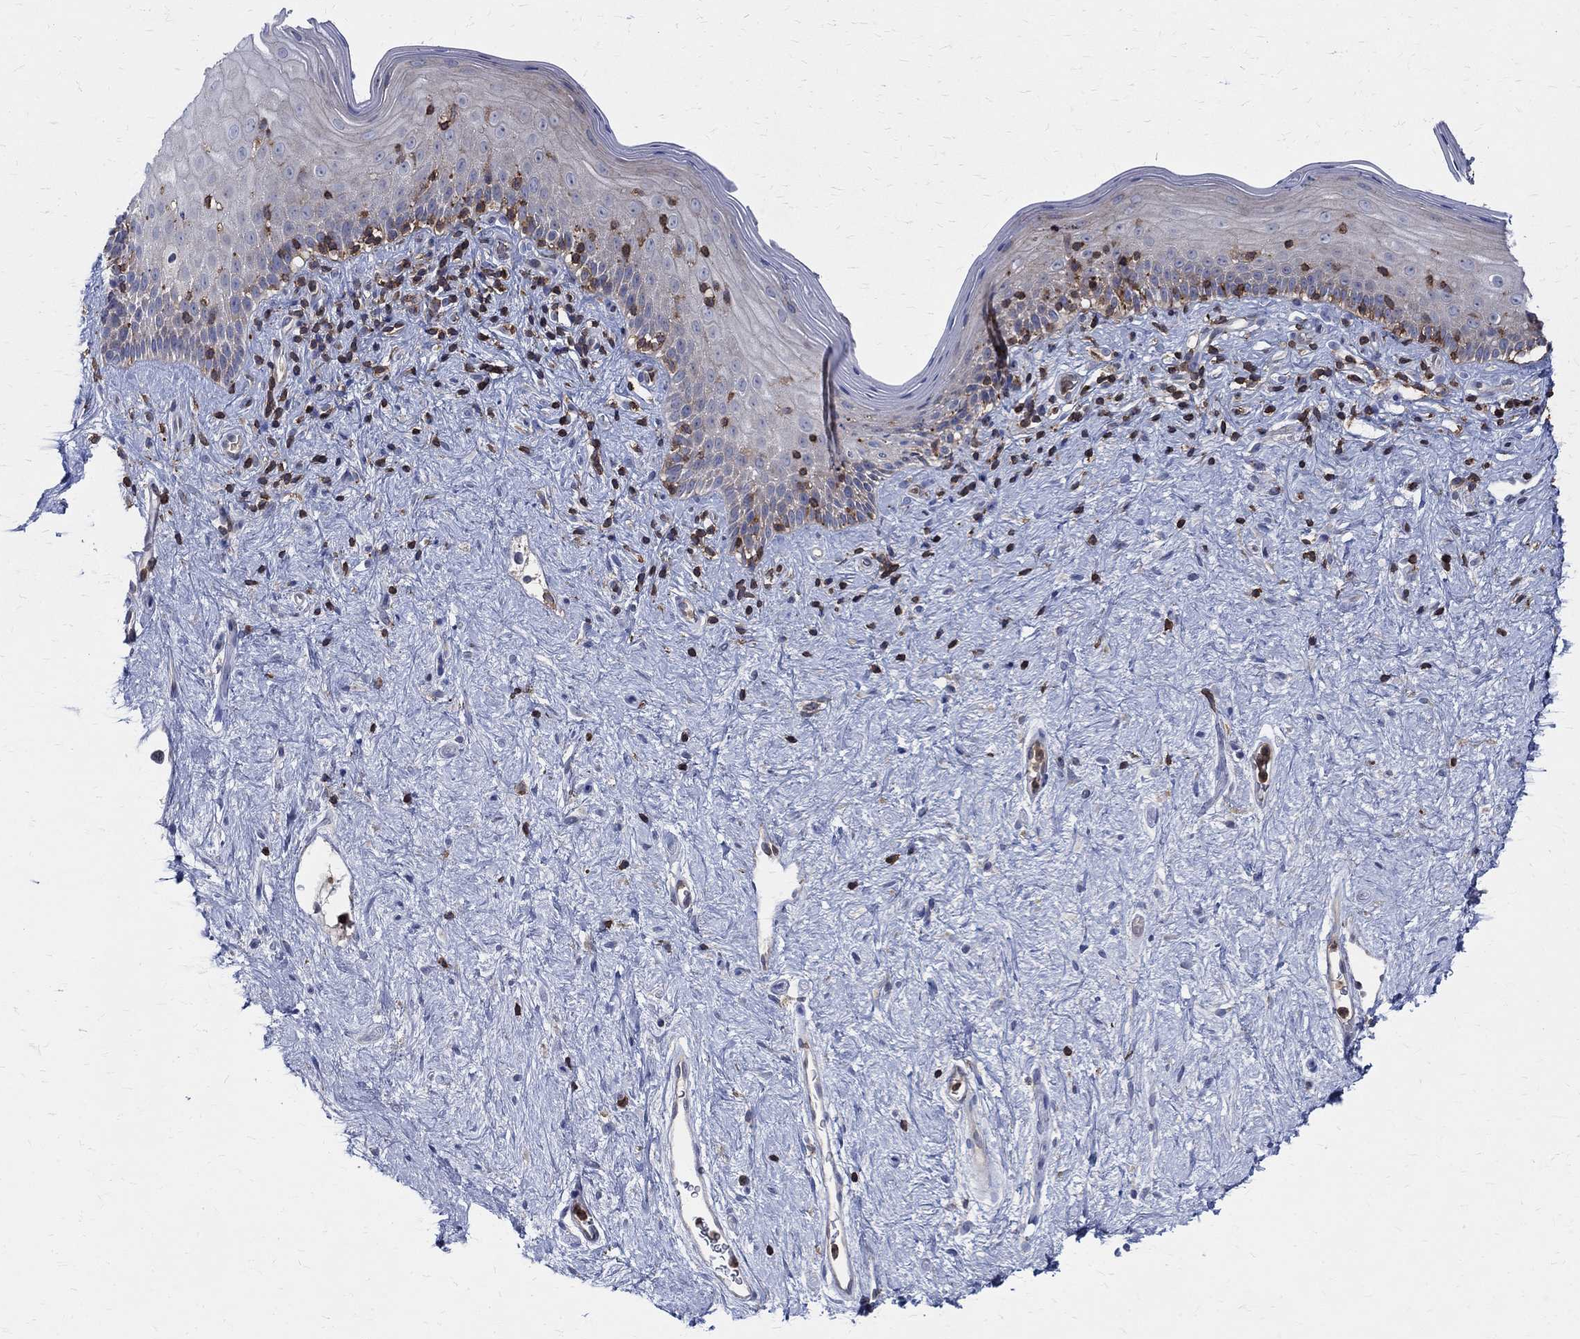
{"staining": {"intensity": "negative", "quantity": "none", "location": "none"}, "tissue": "vagina", "cell_type": "Squamous epithelial cells", "image_type": "normal", "snomed": [{"axis": "morphology", "description": "Normal tissue, NOS"}, {"axis": "topography", "description": "Vagina"}], "caption": "IHC micrograph of normal vagina: vagina stained with DAB (3,3'-diaminobenzidine) shows no significant protein staining in squamous epithelial cells. (Stains: DAB (3,3'-diaminobenzidine) immunohistochemistry with hematoxylin counter stain, Microscopy: brightfield microscopy at high magnification).", "gene": "AGAP2", "patient": {"sex": "female", "age": 47}}